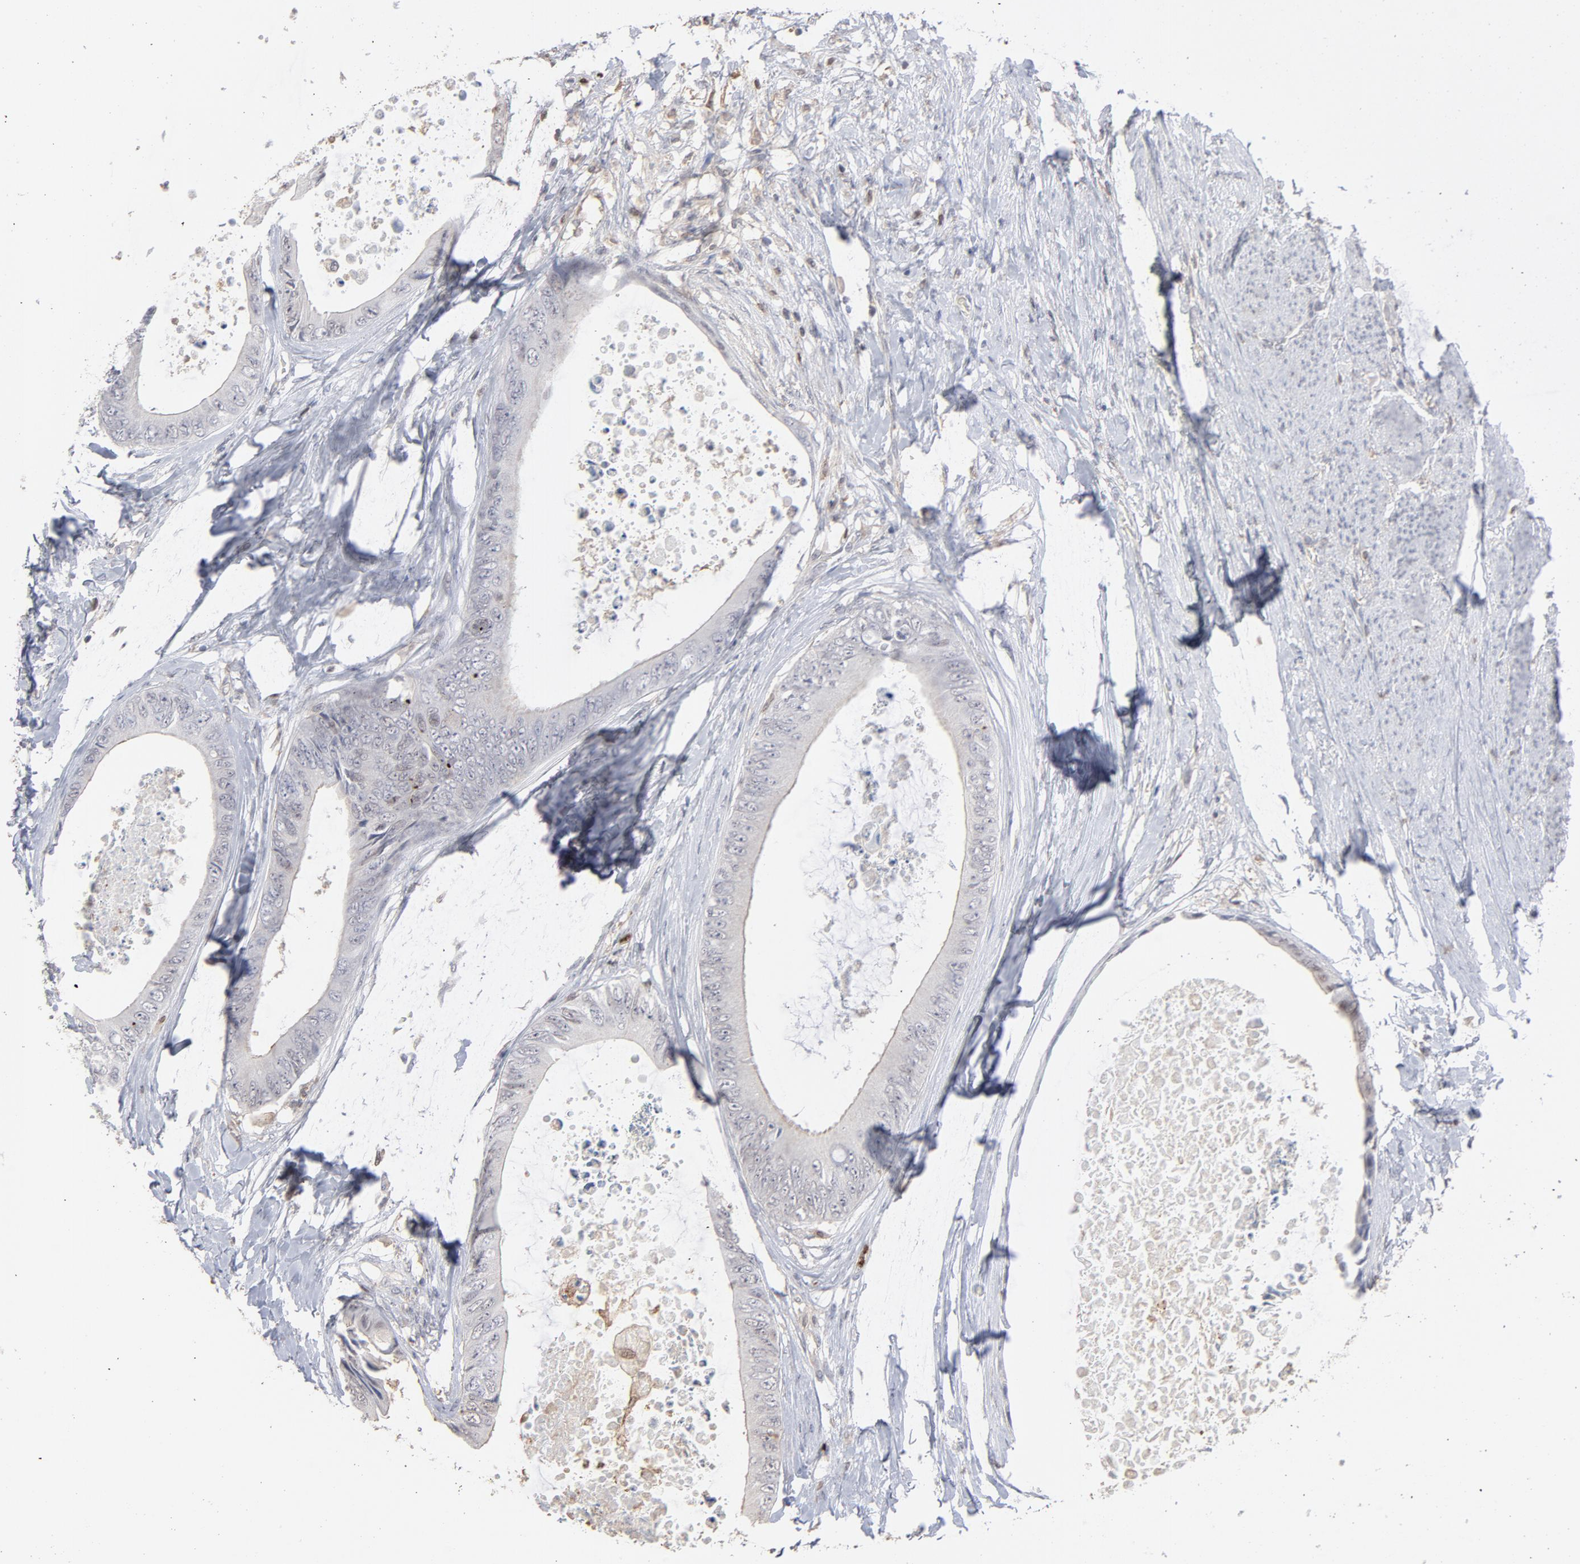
{"staining": {"intensity": "negative", "quantity": "none", "location": "none"}, "tissue": "colorectal cancer", "cell_type": "Tumor cells", "image_type": "cancer", "snomed": [{"axis": "morphology", "description": "Normal tissue, NOS"}, {"axis": "morphology", "description": "Adenocarcinoma, NOS"}, {"axis": "topography", "description": "Rectum"}, {"axis": "topography", "description": "Peripheral nerve tissue"}], "caption": "An immunohistochemistry (IHC) histopathology image of colorectal cancer (adenocarcinoma) is shown. There is no staining in tumor cells of colorectal cancer (adenocarcinoma).", "gene": "PNMA1", "patient": {"sex": "female", "age": 77}}